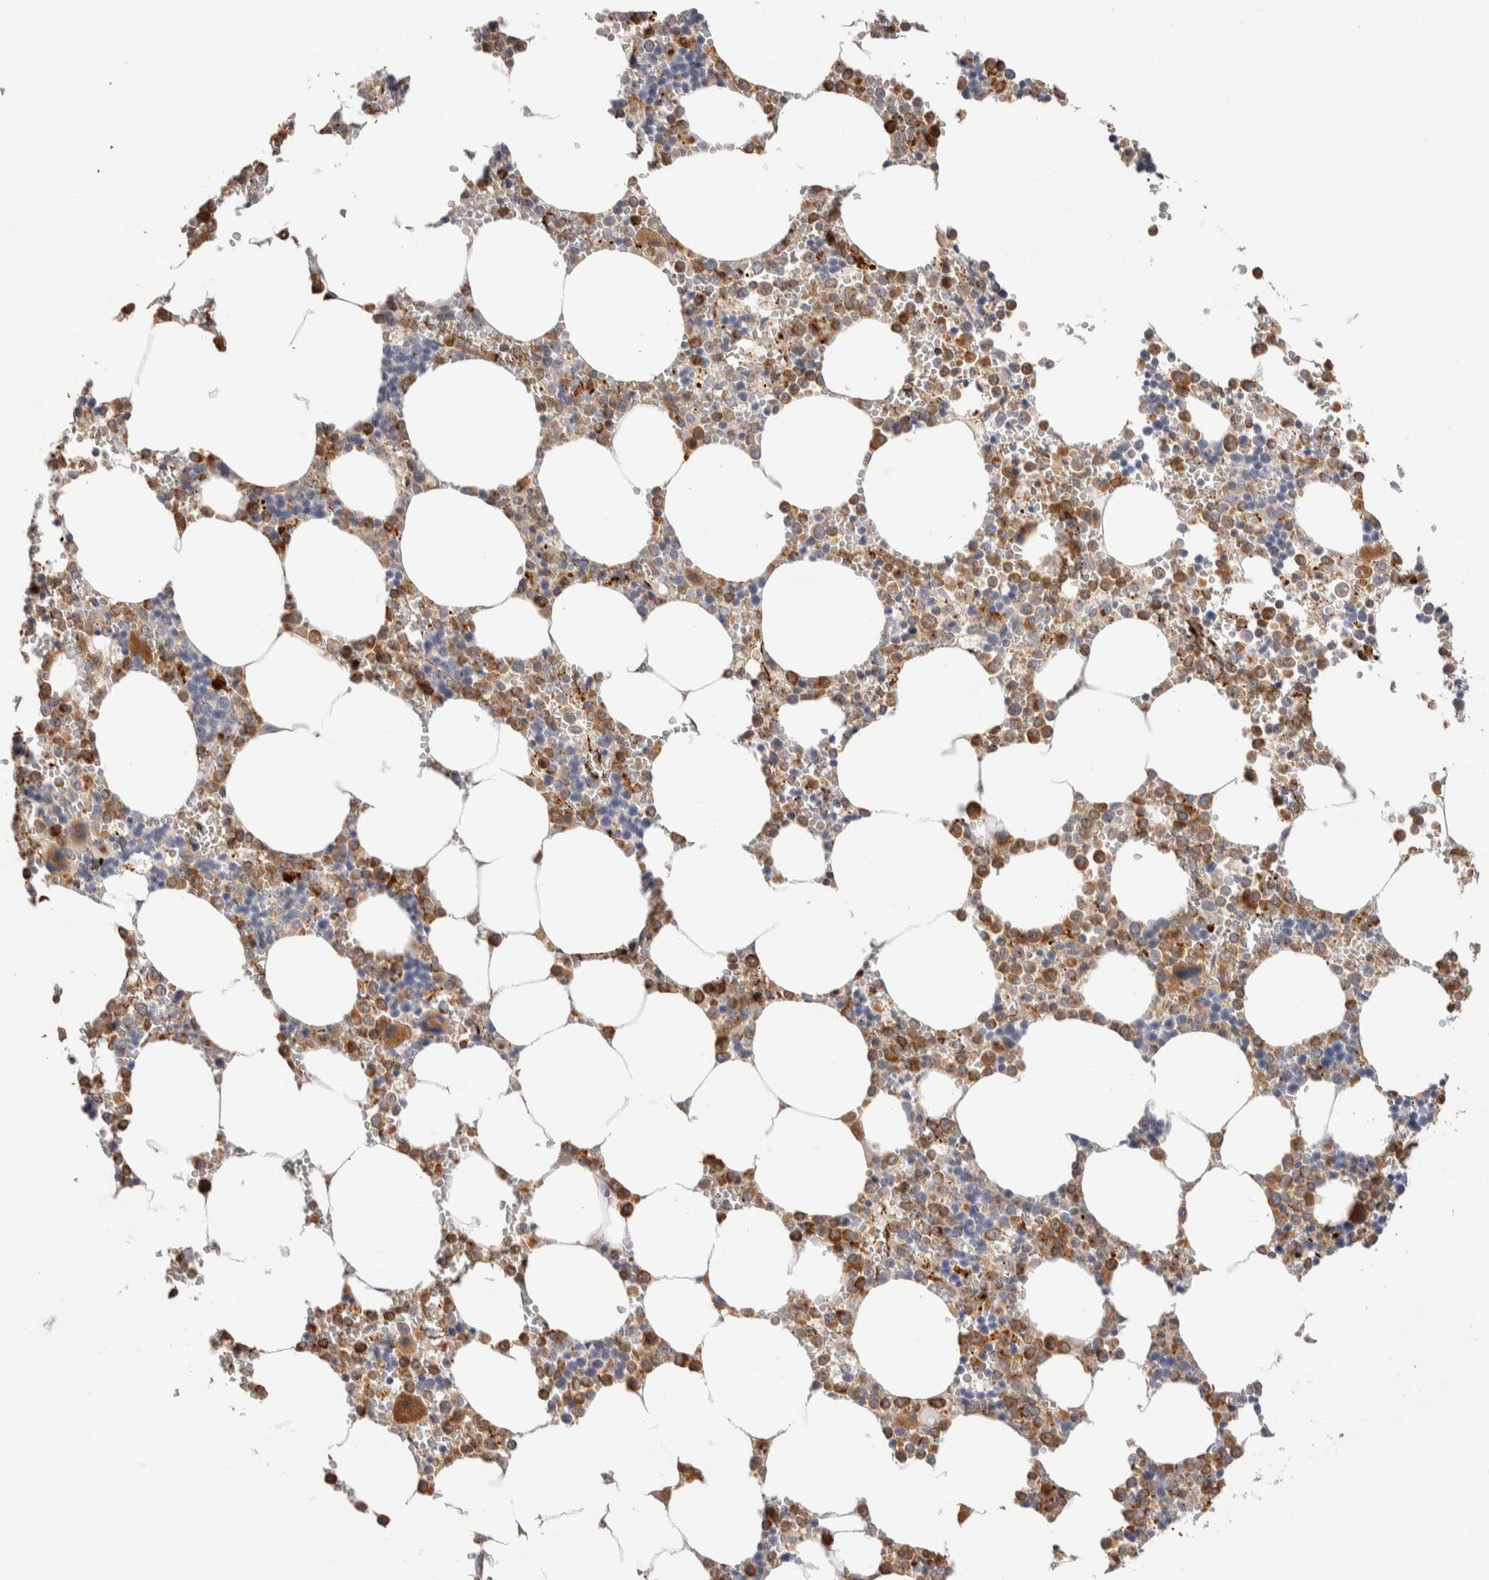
{"staining": {"intensity": "weak", "quantity": "25%-75%", "location": "cytoplasmic/membranous"}, "tissue": "bone marrow", "cell_type": "Hematopoietic cells", "image_type": "normal", "snomed": [{"axis": "morphology", "description": "Normal tissue, NOS"}, {"axis": "topography", "description": "Bone marrow"}], "caption": "Unremarkable bone marrow shows weak cytoplasmic/membranous staining in approximately 25%-75% of hematopoietic cells Using DAB (brown) and hematoxylin (blue) stains, captured at high magnification using brightfield microscopy..", "gene": "NSMAF", "patient": {"sex": "male", "age": 70}}